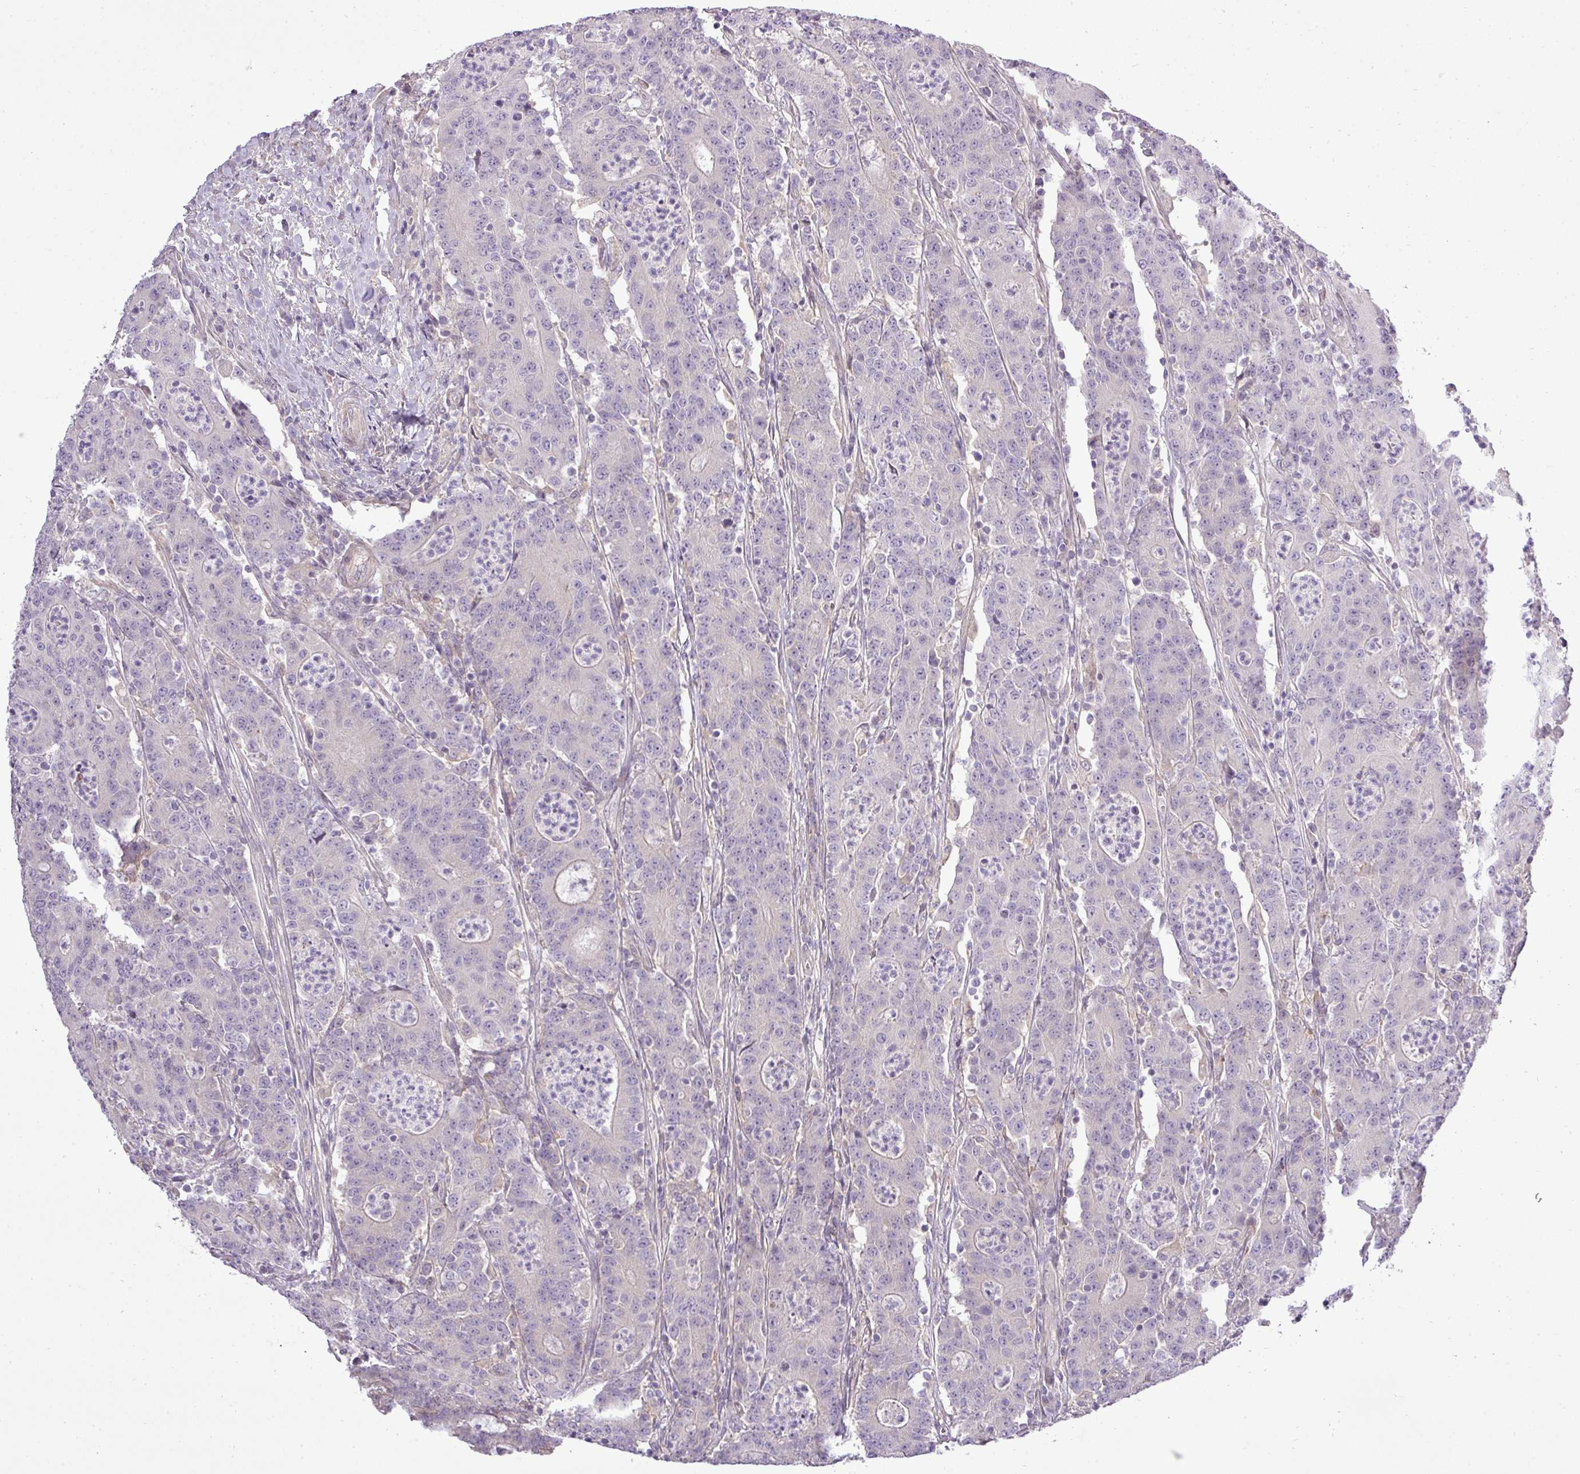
{"staining": {"intensity": "negative", "quantity": "none", "location": "none"}, "tissue": "colorectal cancer", "cell_type": "Tumor cells", "image_type": "cancer", "snomed": [{"axis": "morphology", "description": "Adenocarcinoma, NOS"}, {"axis": "topography", "description": "Colon"}], "caption": "Protein analysis of colorectal cancer (adenocarcinoma) shows no significant positivity in tumor cells. The staining was performed using DAB (3,3'-diaminobenzidine) to visualize the protein expression in brown, while the nuclei were stained in blue with hematoxylin (Magnification: 20x).", "gene": "PDRG1", "patient": {"sex": "male", "age": 83}}